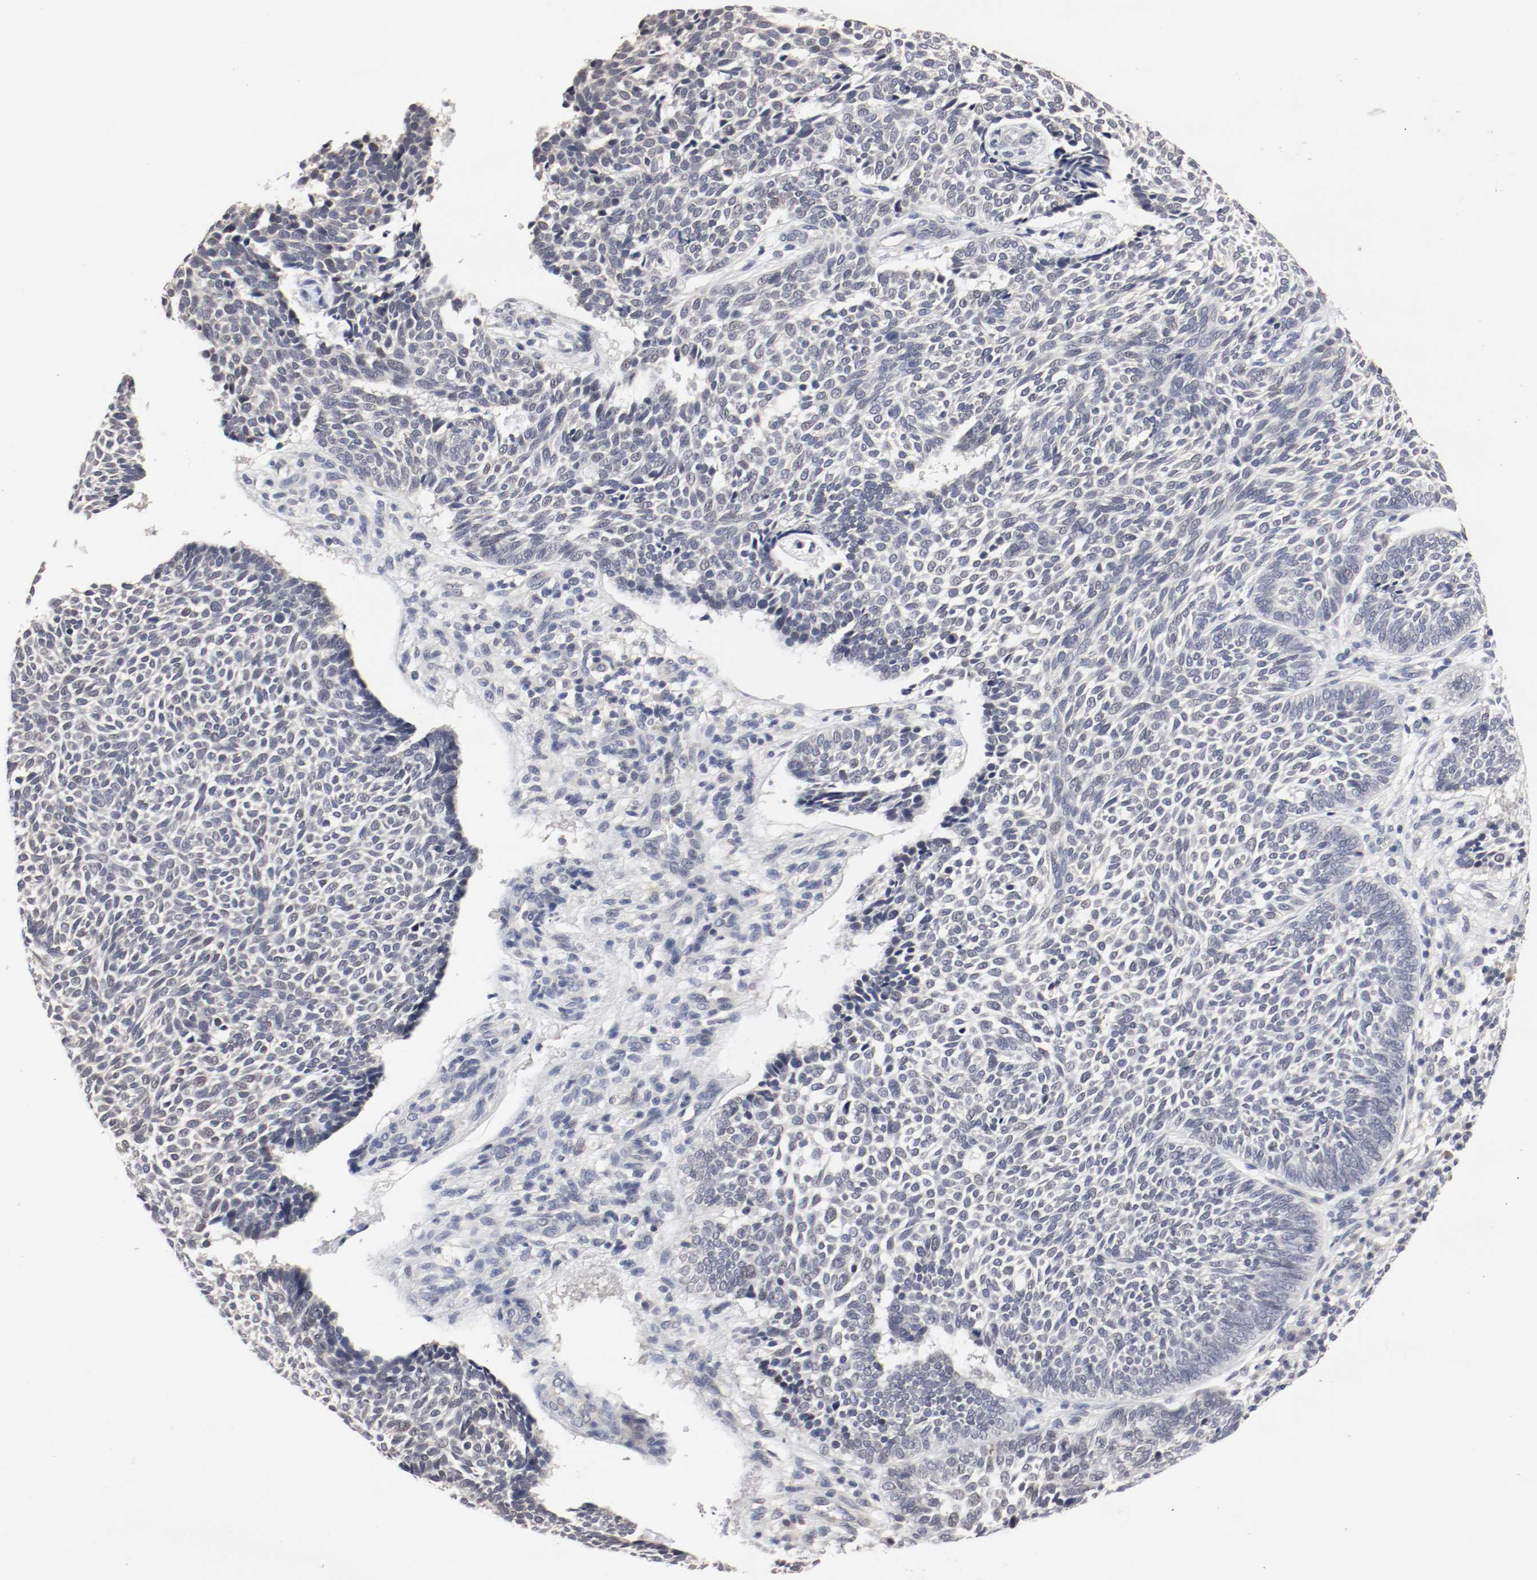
{"staining": {"intensity": "negative", "quantity": "none", "location": "none"}, "tissue": "skin cancer", "cell_type": "Tumor cells", "image_type": "cancer", "snomed": [{"axis": "morphology", "description": "Normal tissue, NOS"}, {"axis": "morphology", "description": "Basal cell carcinoma"}, {"axis": "topography", "description": "Skin"}], "caption": "Immunohistochemical staining of basal cell carcinoma (skin) demonstrates no significant positivity in tumor cells.", "gene": "CEBPE", "patient": {"sex": "male", "age": 87}}